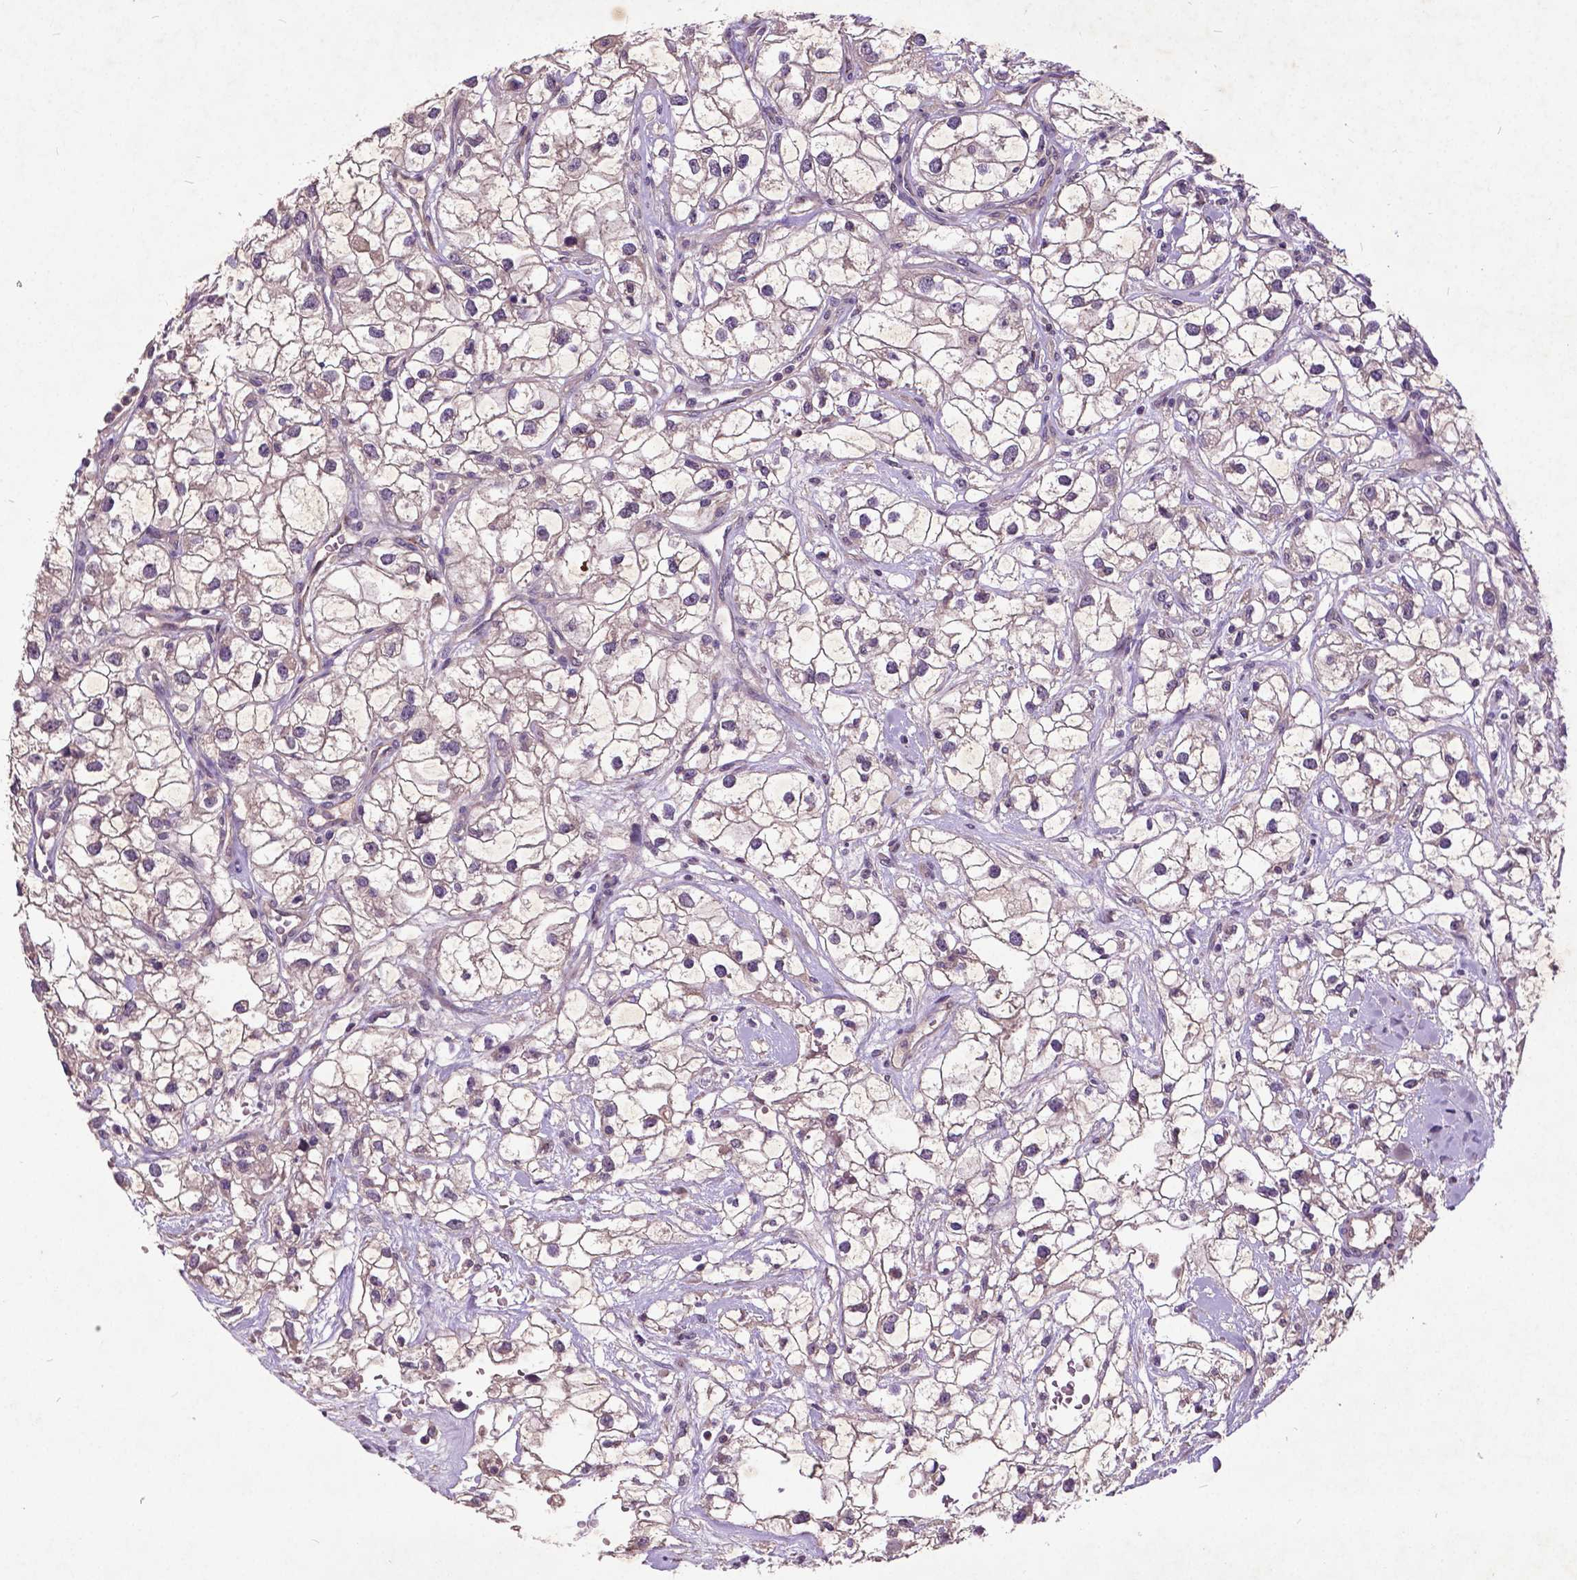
{"staining": {"intensity": "negative", "quantity": "none", "location": "none"}, "tissue": "renal cancer", "cell_type": "Tumor cells", "image_type": "cancer", "snomed": [{"axis": "morphology", "description": "Adenocarcinoma, NOS"}, {"axis": "topography", "description": "Kidney"}], "caption": "Immunohistochemistry micrograph of neoplastic tissue: adenocarcinoma (renal) stained with DAB (3,3'-diaminobenzidine) demonstrates no significant protein positivity in tumor cells.", "gene": "AP1S3", "patient": {"sex": "male", "age": 59}}